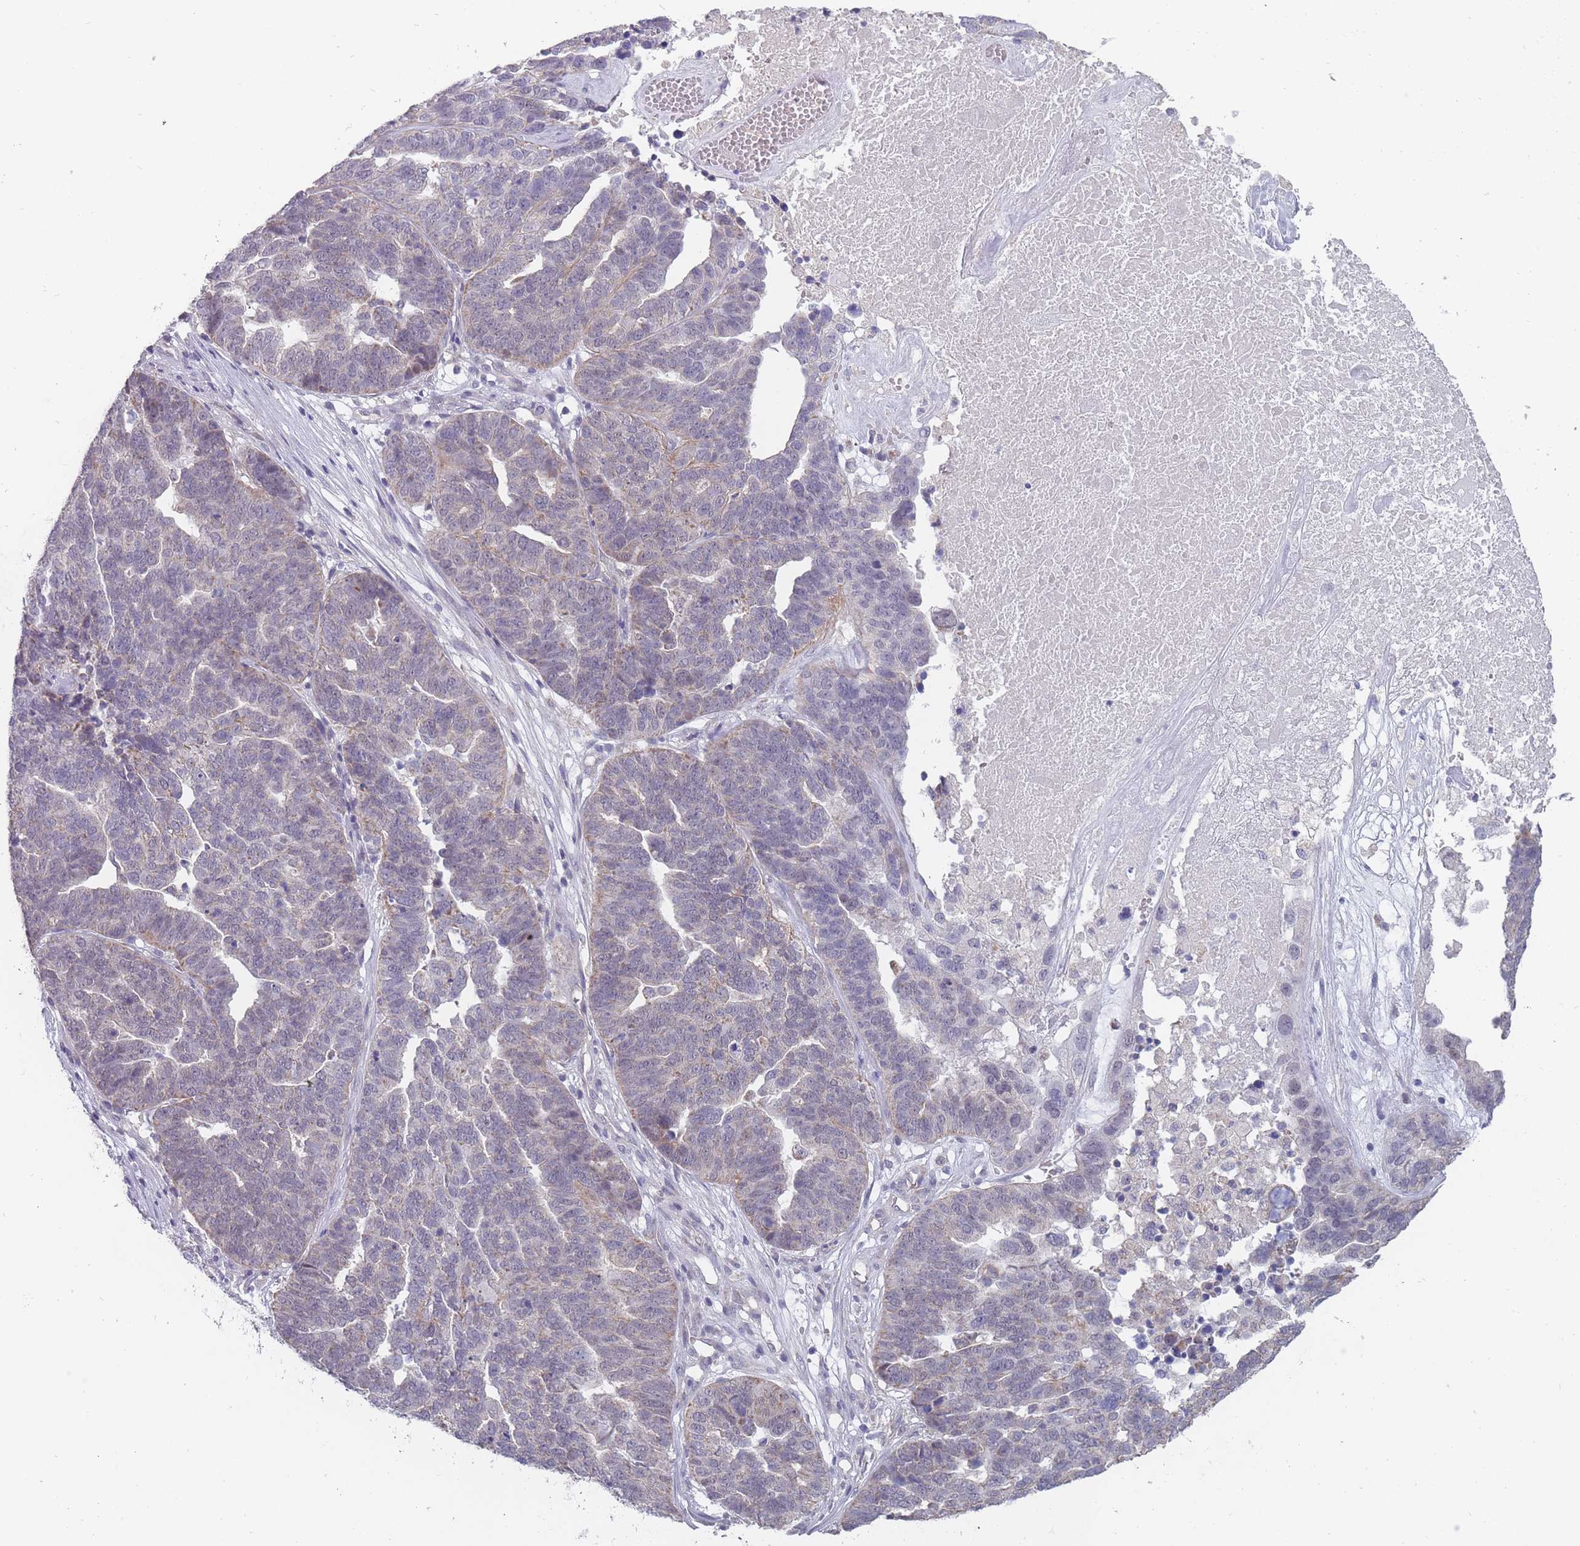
{"staining": {"intensity": "weak", "quantity": "<25%", "location": "cytoplasmic/membranous"}, "tissue": "ovarian cancer", "cell_type": "Tumor cells", "image_type": "cancer", "snomed": [{"axis": "morphology", "description": "Cystadenocarcinoma, serous, NOS"}, {"axis": "topography", "description": "Ovary"}], "caption": "Immunohistochemistry image of ovarian cancer stained for a protein (brown), which shows no expression in tumor cells. (Immunohistochemistry (ihc), brightfield microscopy, high magnification).", "gene": "PEX7", "patient": {"sex": "female", "age": 59}}